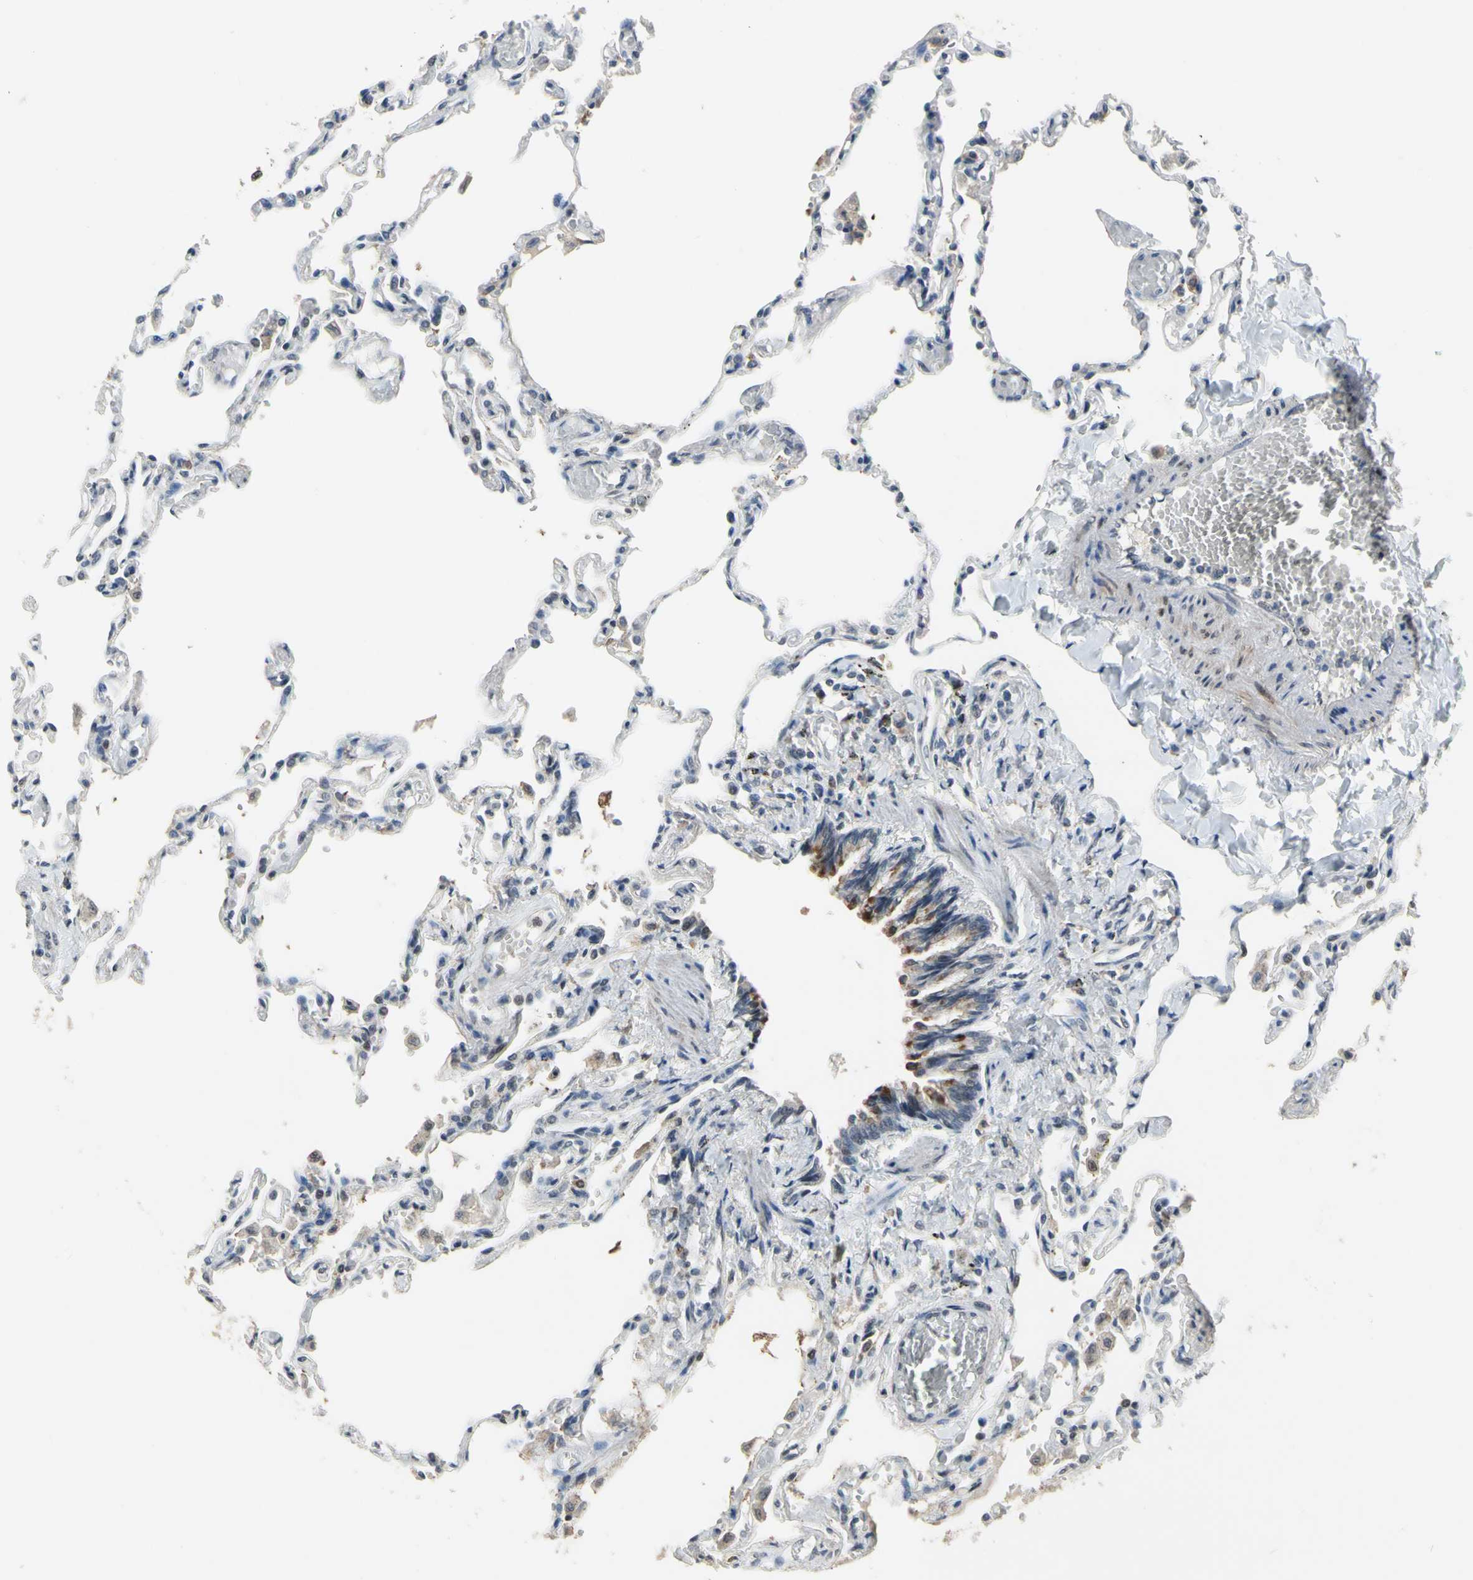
{"staining": {"intensity": "moderate", "quantity": "25%-75%", "location": "nuclear"}, "tissue": "lung", "cell_type": "Alveolar cells", "image_type": "normal", "snomed": [{"axis": "morphology", "description": "Normal tissue, NOS"}, {"axis": "topography", "description": "Lung"}], "caption": "Brown immunohistochemical staining in benign lung reveals moderate nuclear positivity in about 25%-75% of alveolar cells.", "gene": "ZNF174", "patient": {"sex": "male", "age": 21}}